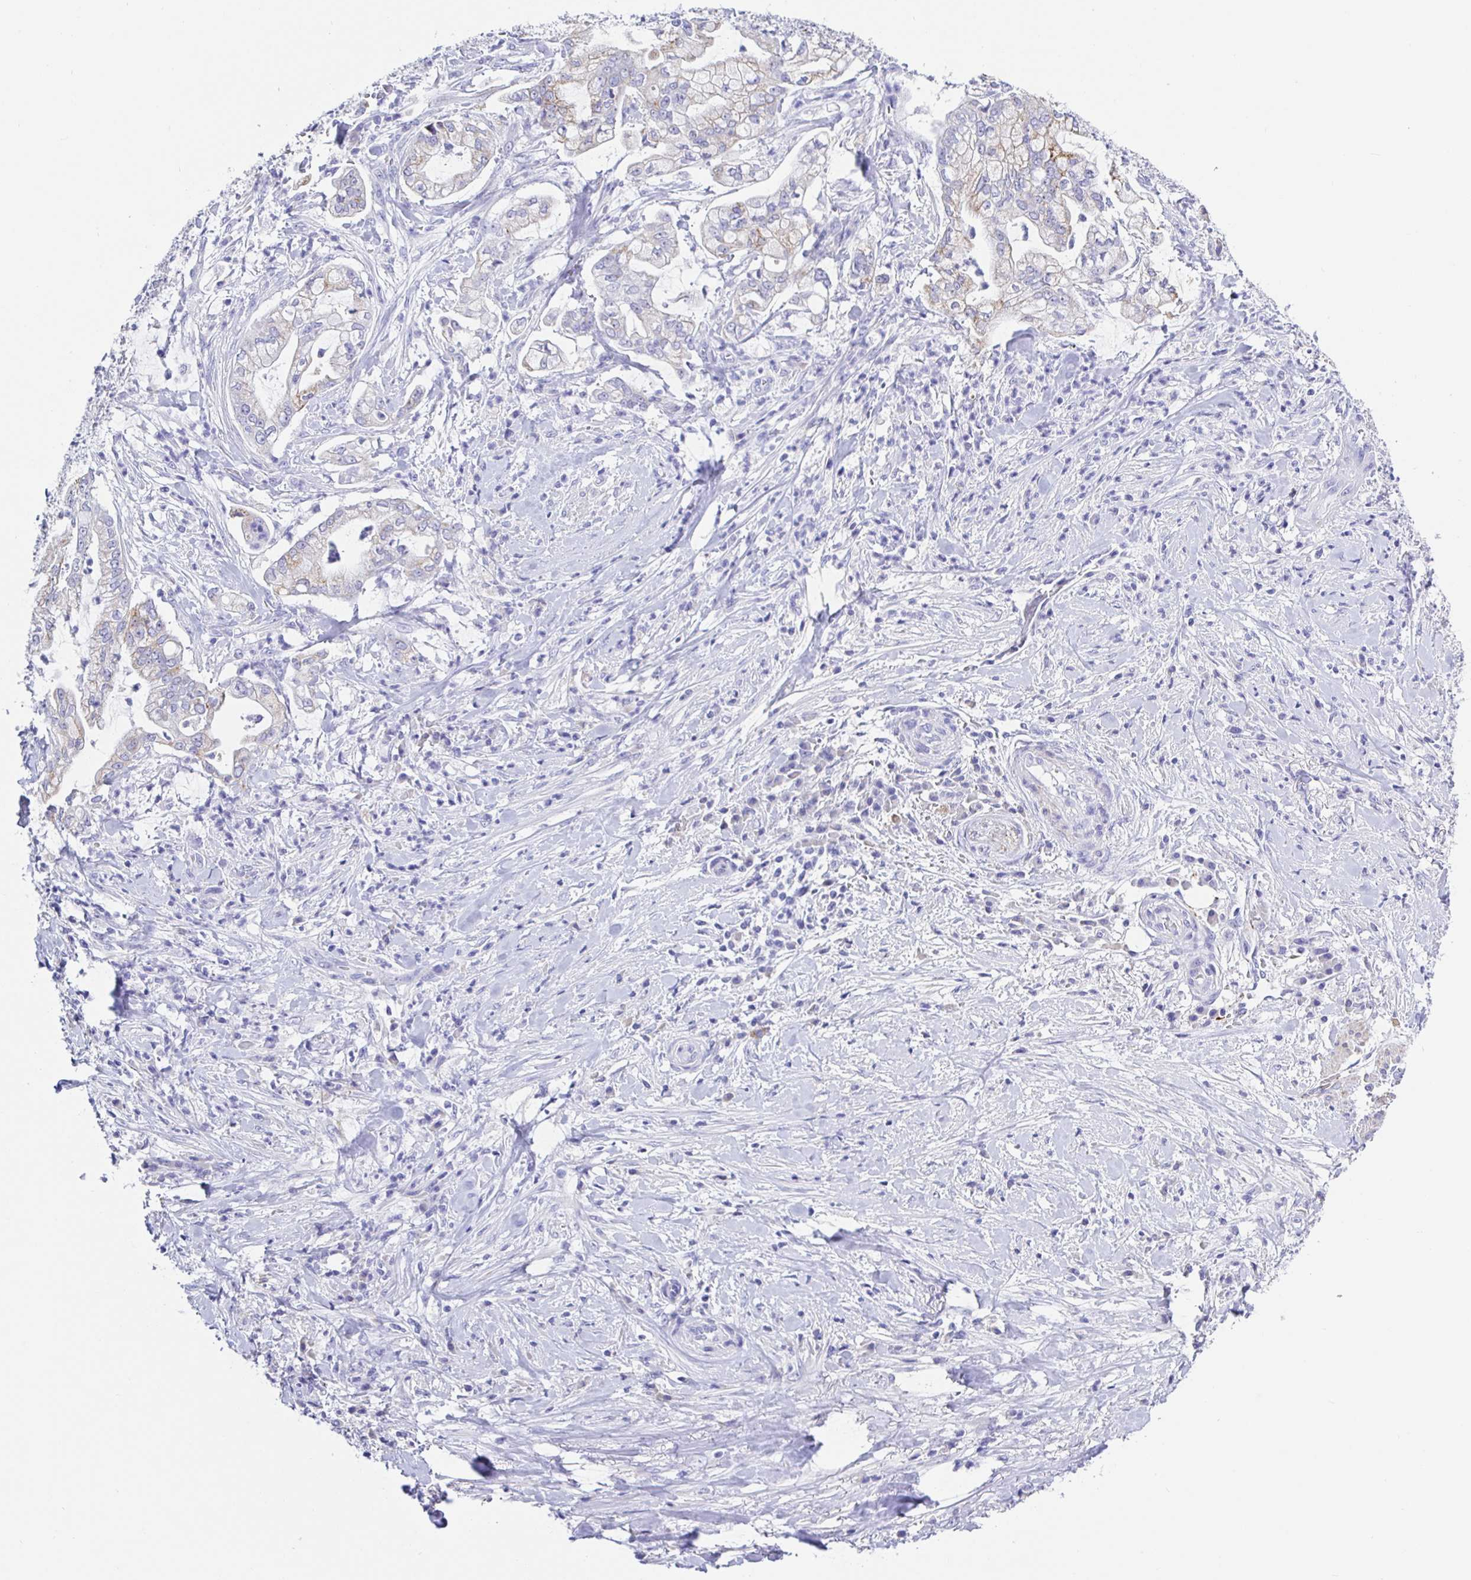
{"staining": {"intensity": "weak", "quantity": "<25%", "location": "cytoplasmic/membranous"}, "tissue": "pancreatic cancer", "cell_type": "Tumor cells", "image_type": "cancer", "snomed": [{"axis": "morphology", "description": "Adenocarcinoma, NOS"}, {"axis": "topography", "description": "Pancreas"}], "caption": "This is an immunohistochemistry (IHC) image of human pancreatic cancer. There is no staining in tumor cells.", "gene": "MAOA", "patient": {"sex": "female", "age": 69}}